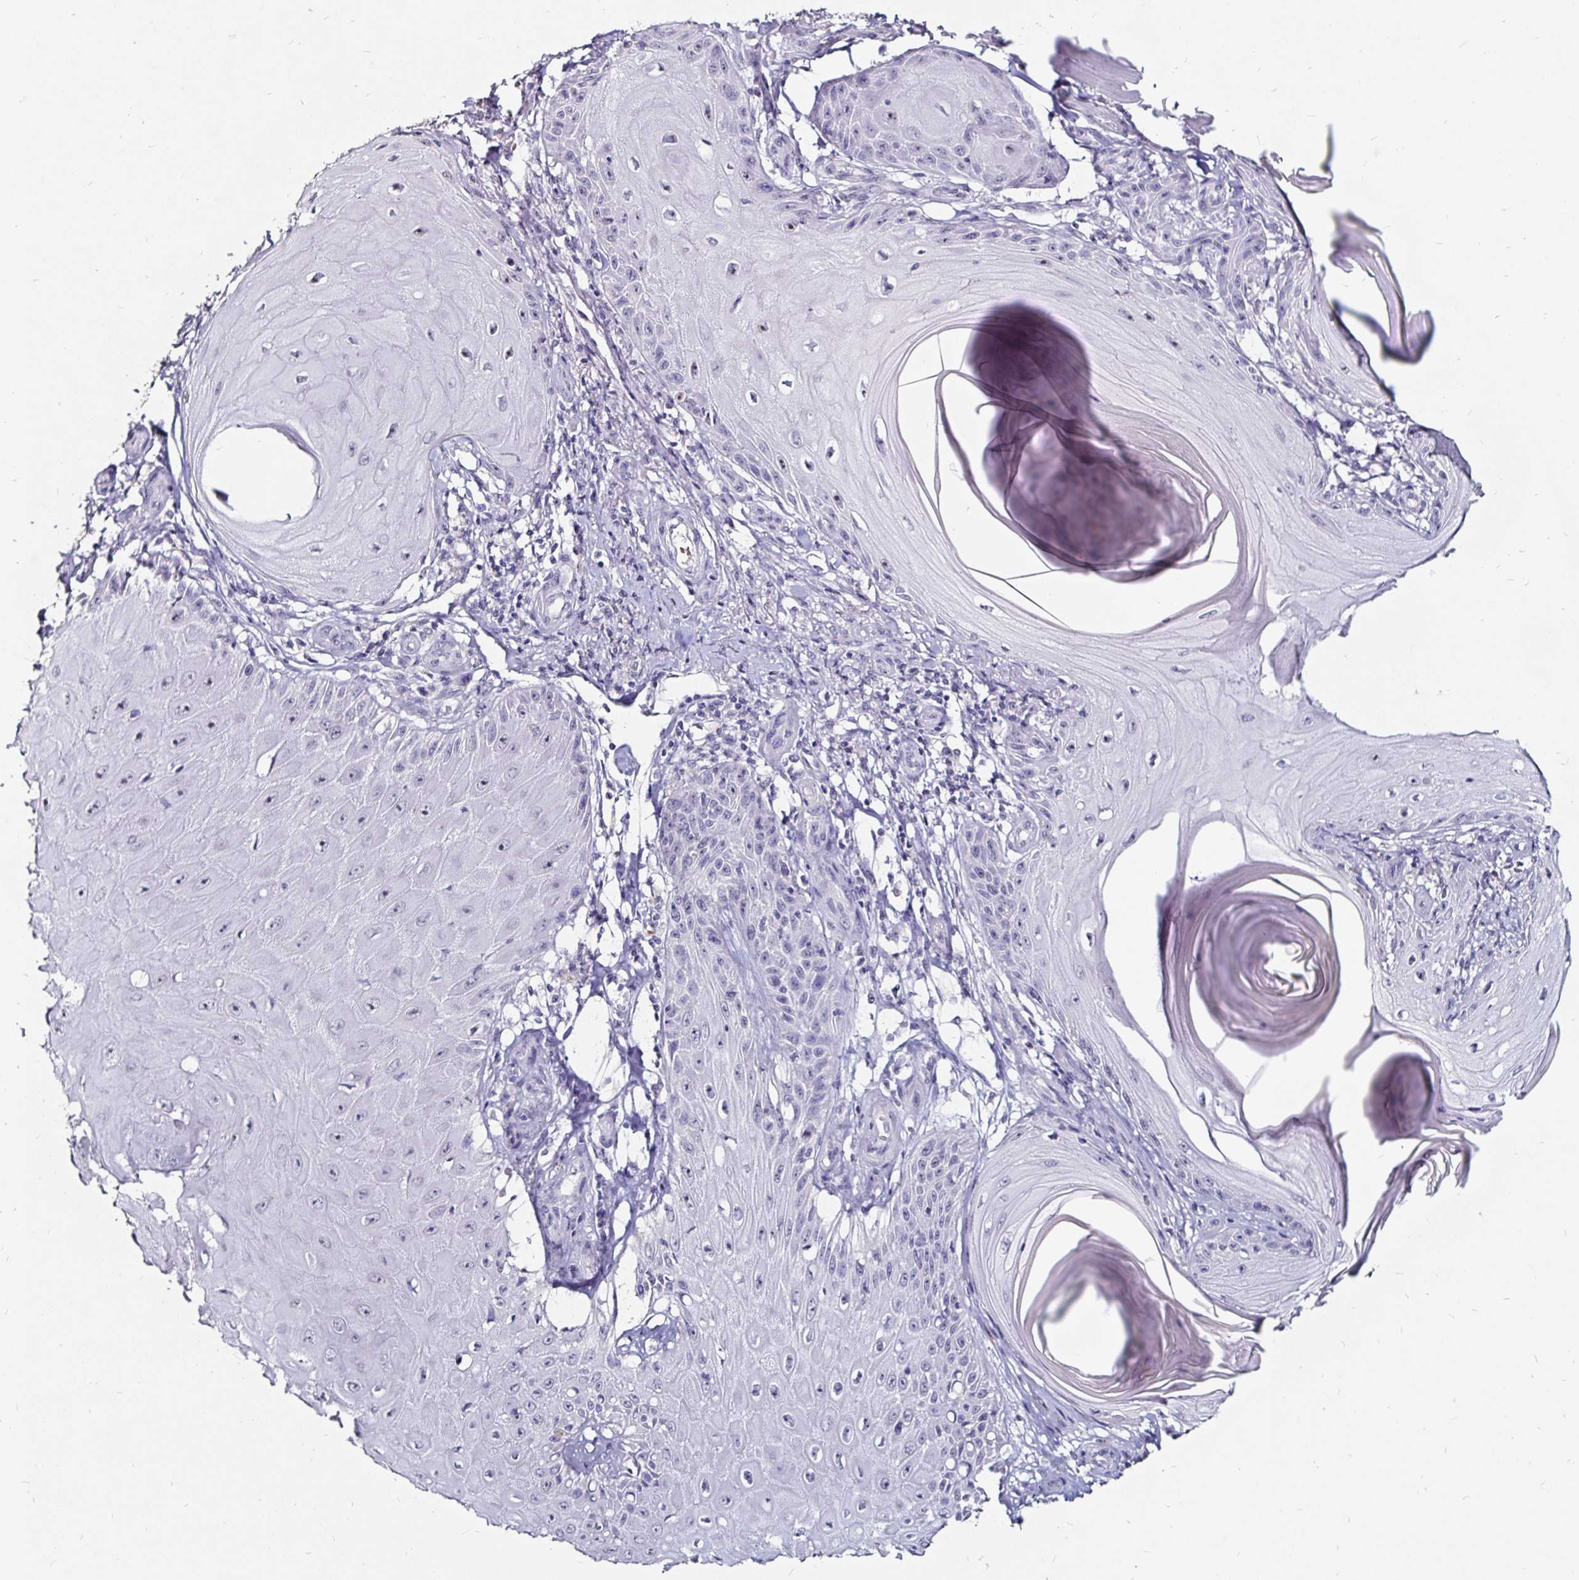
{"staining": {"intensity": "weak", "quantity": "<25%", "location": "nuclear"}, "tissue": "skin cancer", "cell_type": "Tumor cells", "image_type": "cancer", "snomed": [{"axis": "morphology", "description": "Squamous cell carcinoma, NOS"}, {"axis": "topography", "description": "Skin"}], "caption": "Tumor cells show no significant expression in skin cancer. The staining is performed using DAB (3,3'-diaminobenzidine) brown chromogen with nuclei counter-stained in using hematoxylin.", "gene": "FAIM2", "patient": {"sex": "female", "age": 77}}